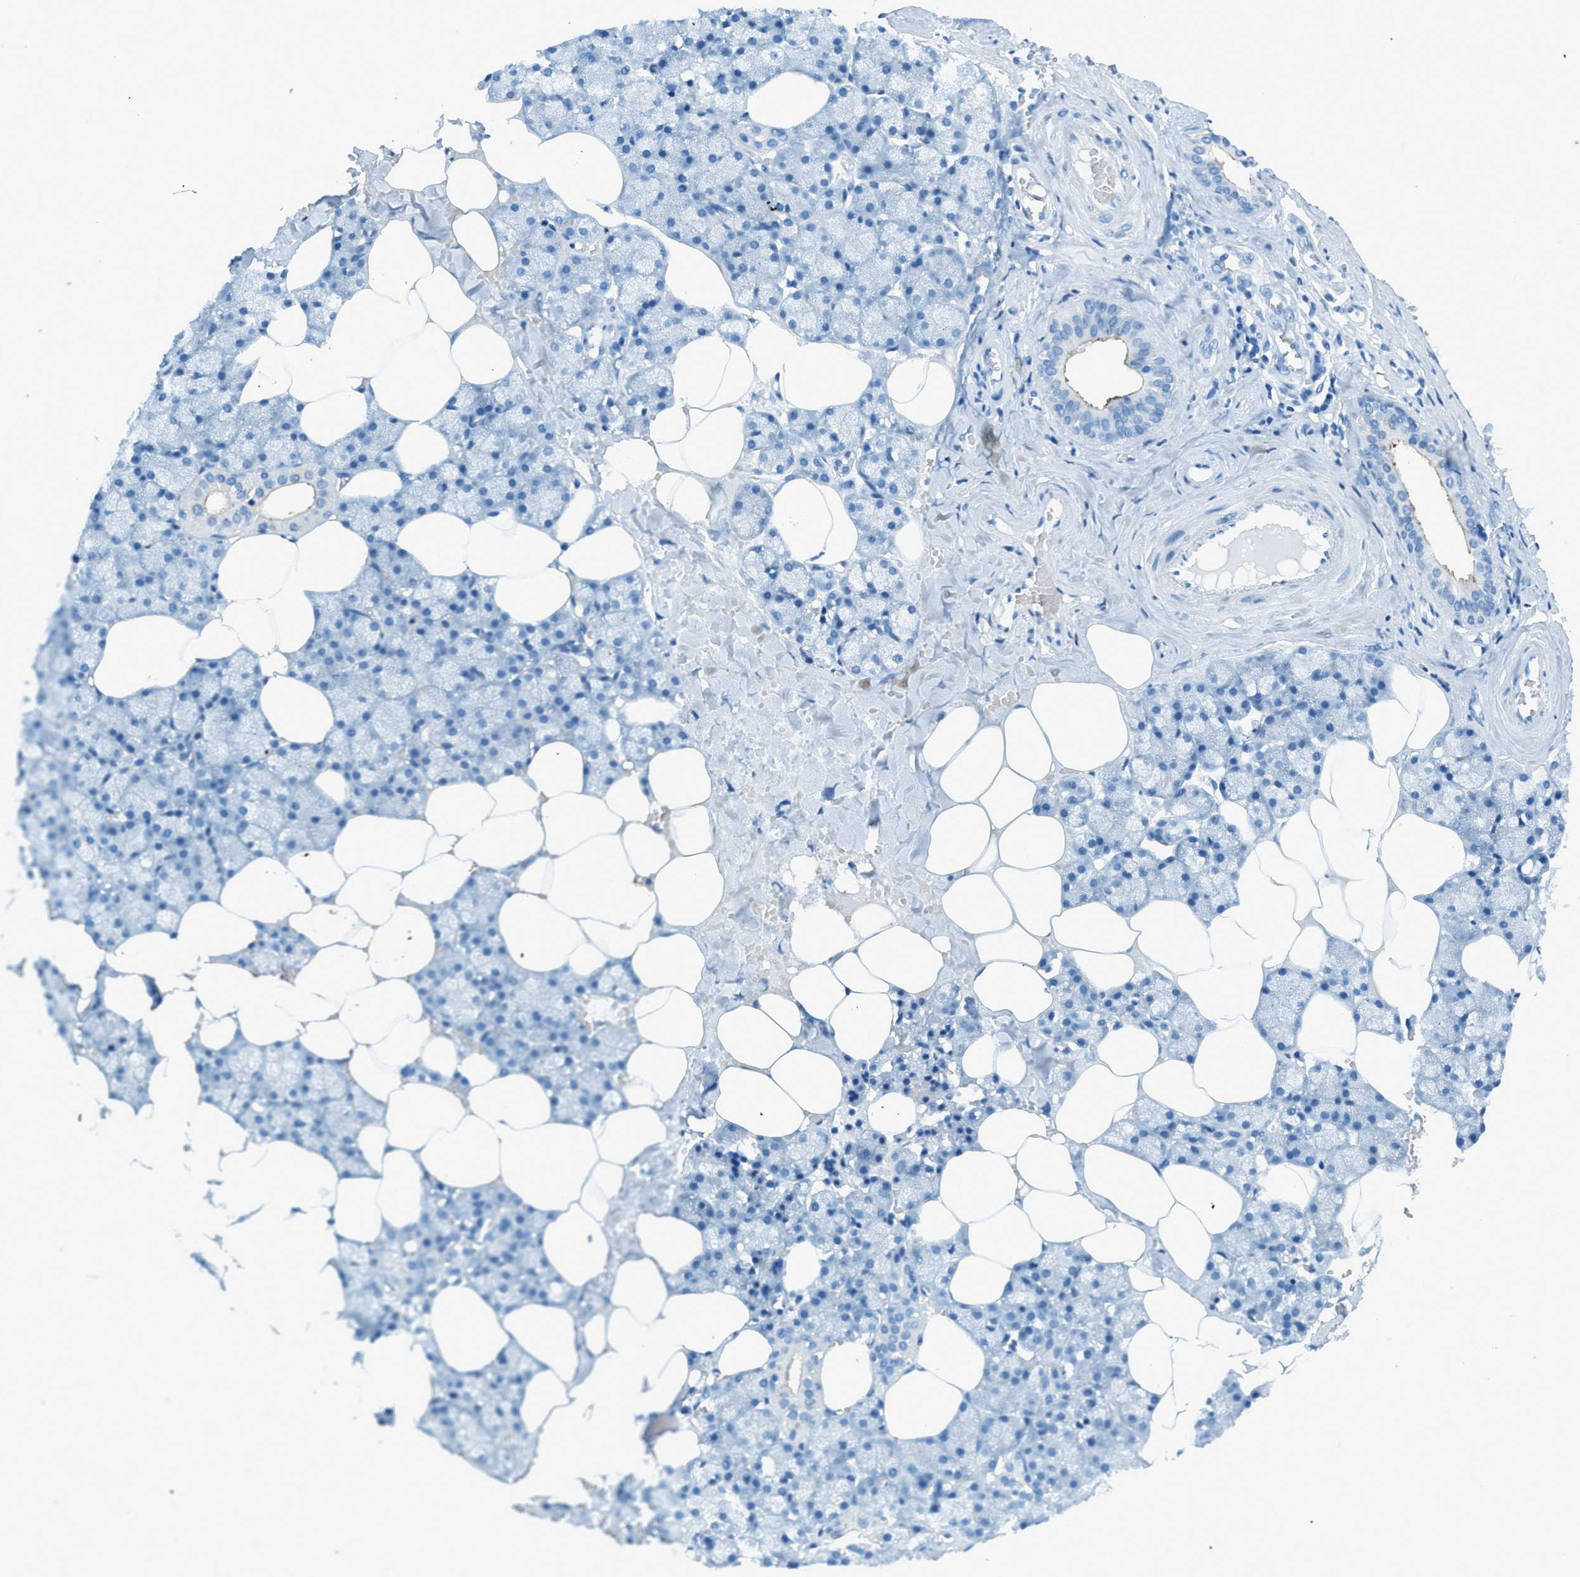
{"staining": {"intensity": "moderate", "quantity": "<25%", "location": "cytoplasmic/membranous"}, "tissue": "salivary gland", "cell_type": "Glandular cells", "image_type": "normal", "snomed": [{"axis": "morphology", "description": "Normal tissue, NOS"}, {"axis": "topography", "description": "Salivary gland"}], "caption": "Salivary gland stained with IHC displays moderate cytoplasmic/membranous staining in about <25% of glandular cells. (Stains: DAB in brown, nuclei in blue, Microscopy: brightfield microscopy at high magnification).", "gene": "C21orf62", "patient": {"sex": "male", "age": 62}}